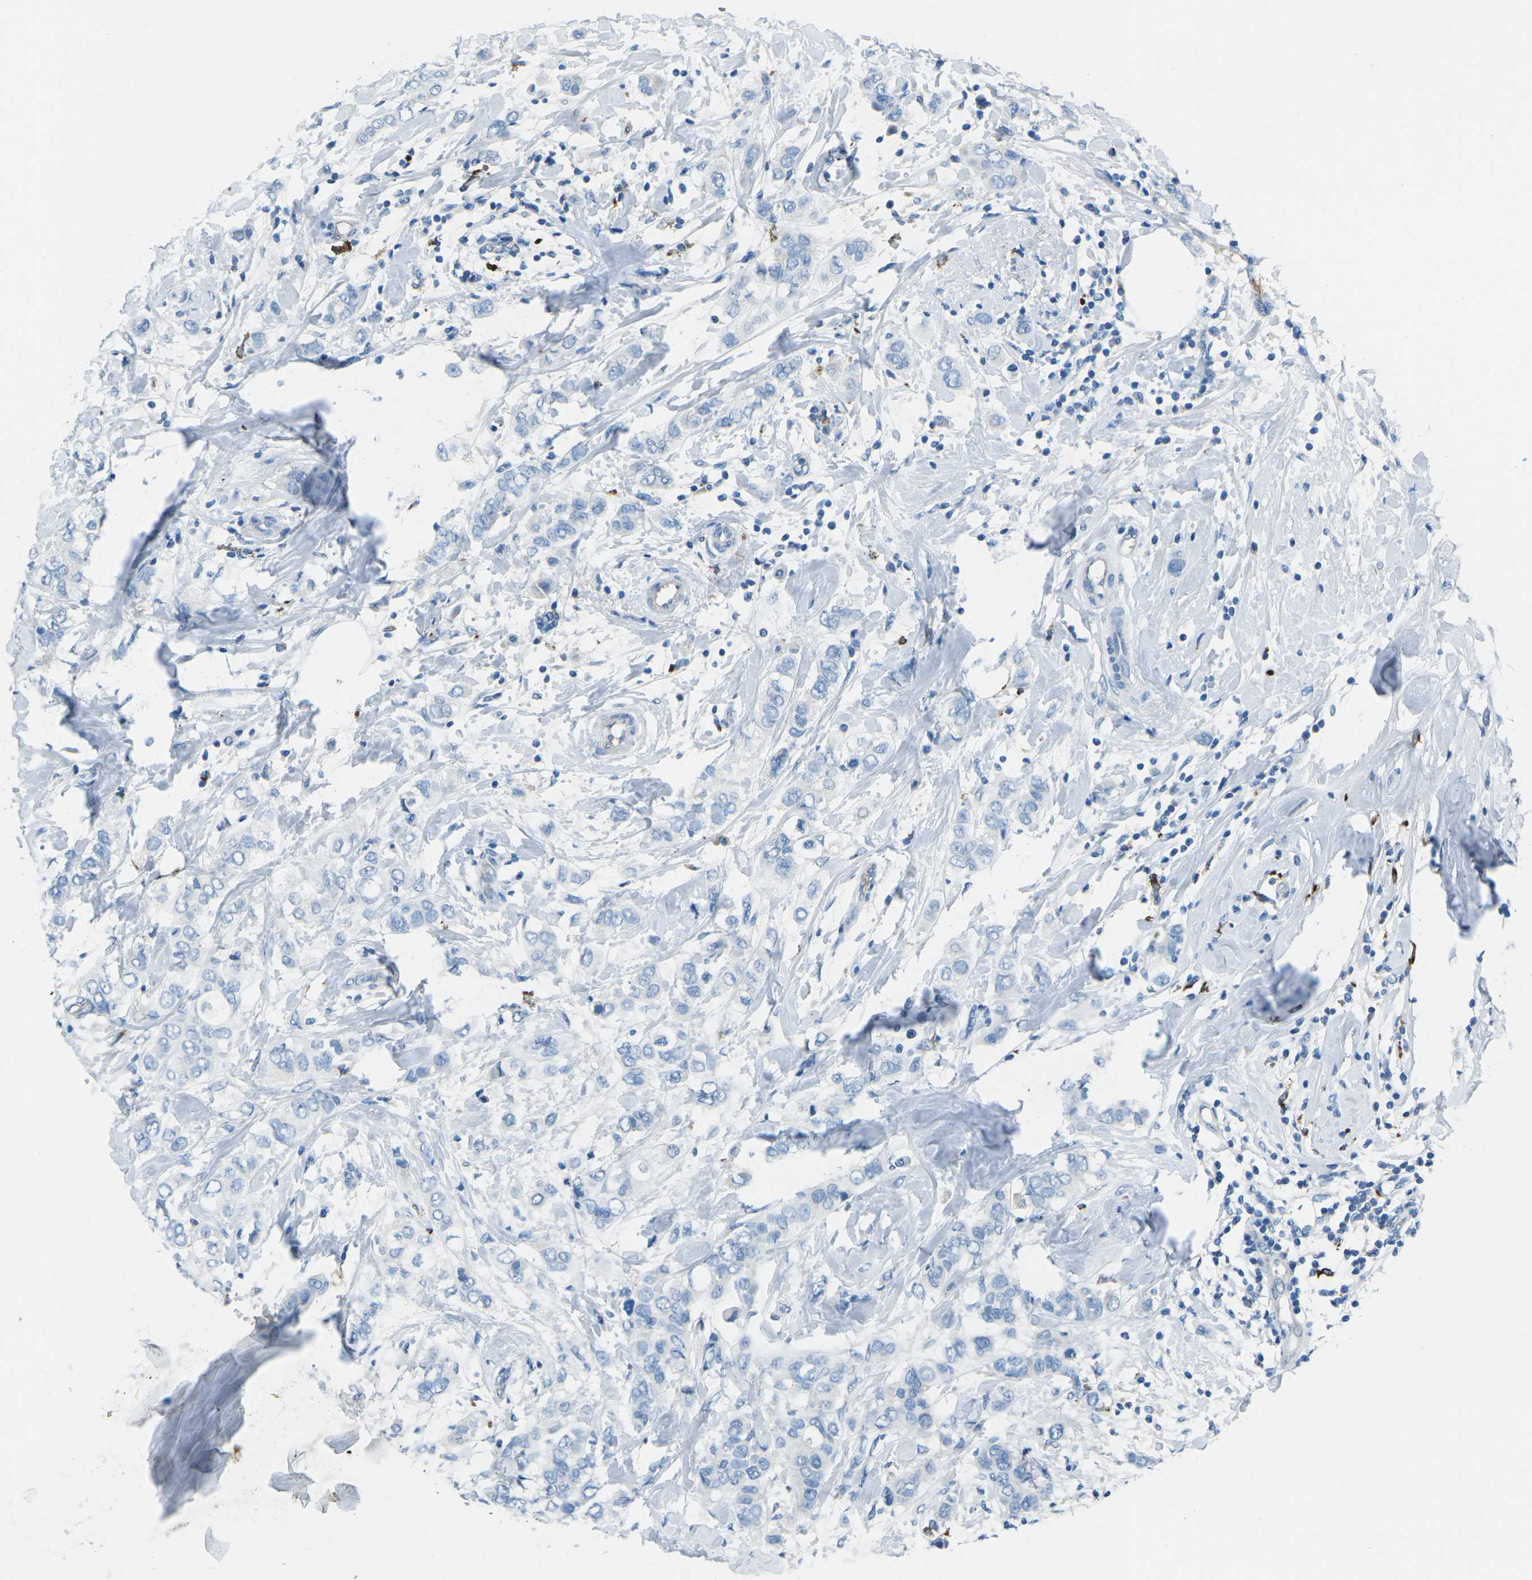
{"staining": {"intensity": "negative", "quantity": "none", "location": "none"}, "tissue": "breast cancer", "cell_type": "Tumor cells", "image_type": "cancer", "snomed": [{"axis": "morphology", "description": "Duct carcinoma"}, {"axis": "topography", "description": "Breast"}], "caption": "Immunohistochemistry micrograph of neoplastic tissue: human breast cancer stained with DAB (3,3'-diaminobenzidine) displays no significant protein expression in tumor cells.", "gene": "FCN1", "patient": {"sex": "female", "age": 50}}